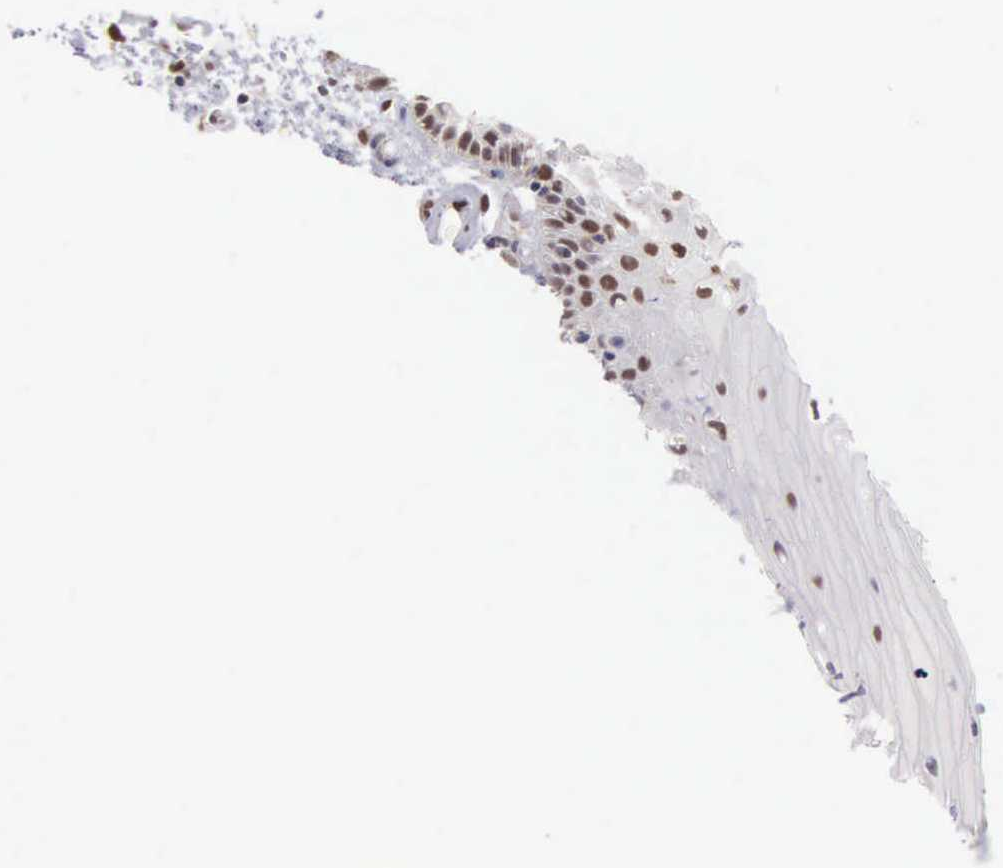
{"staining": {"intensity": "strong", "quantity": ">75%", "location": "nuclear"}, "tissue": "oral mucosa", "cell_type": "Squamous epithelial cells", "image_type": "normal", "snomed": [{"axis": "morphology", "description": "Normal tissue, NOS"}, {"axis": "topography", "description": "Oral tissue"}], "caption": "Oral mucosa stained with DAB immunohistochemistry reveals high levels of strong nuclear positivity in approximately >75% of squamous epithelial cells. (Stains: DAB in brown, nuclei in blue, Microscopy: brightfield microscopy at high magnification).", "gene": "GRK3", "patient": {"sex": "male", "age": 54}}